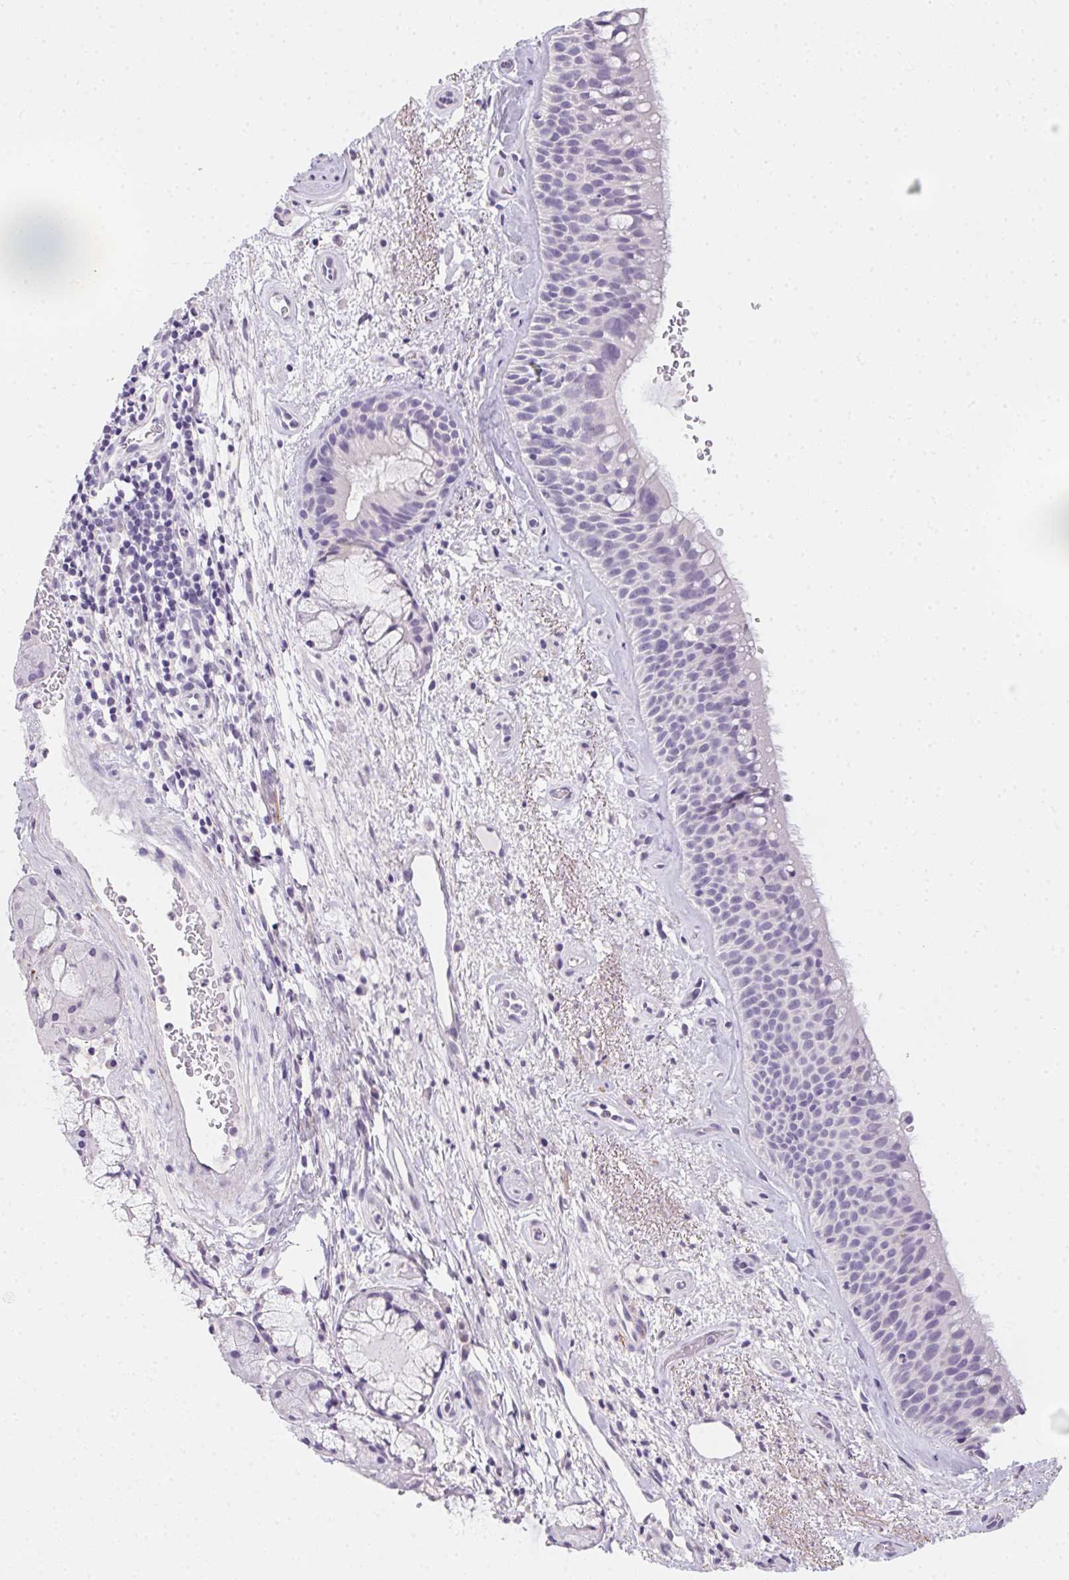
{"staining": {"intensity": "negative", "quantity": "none", "location": "none"}, "tissue": "bronchus", "cell_type": "Respiratory epithelial cells", "image_type": "normal", "snomed": [{"axis": "morphology", "description": "Normal tissue, NOS"}, {"axis": "topography", "description": "Bronchus"}], "caption": "Respiratory epithelial cells show no significant staining in unremarkable bronchus. The staining was performed using DAB to visualize the protein expression in brown, while the nuclei were stained in blue with hematoxylin (Magnification: 20x).", "gene": "MYL4", "patient": {"sex": "male", "age": 48}}